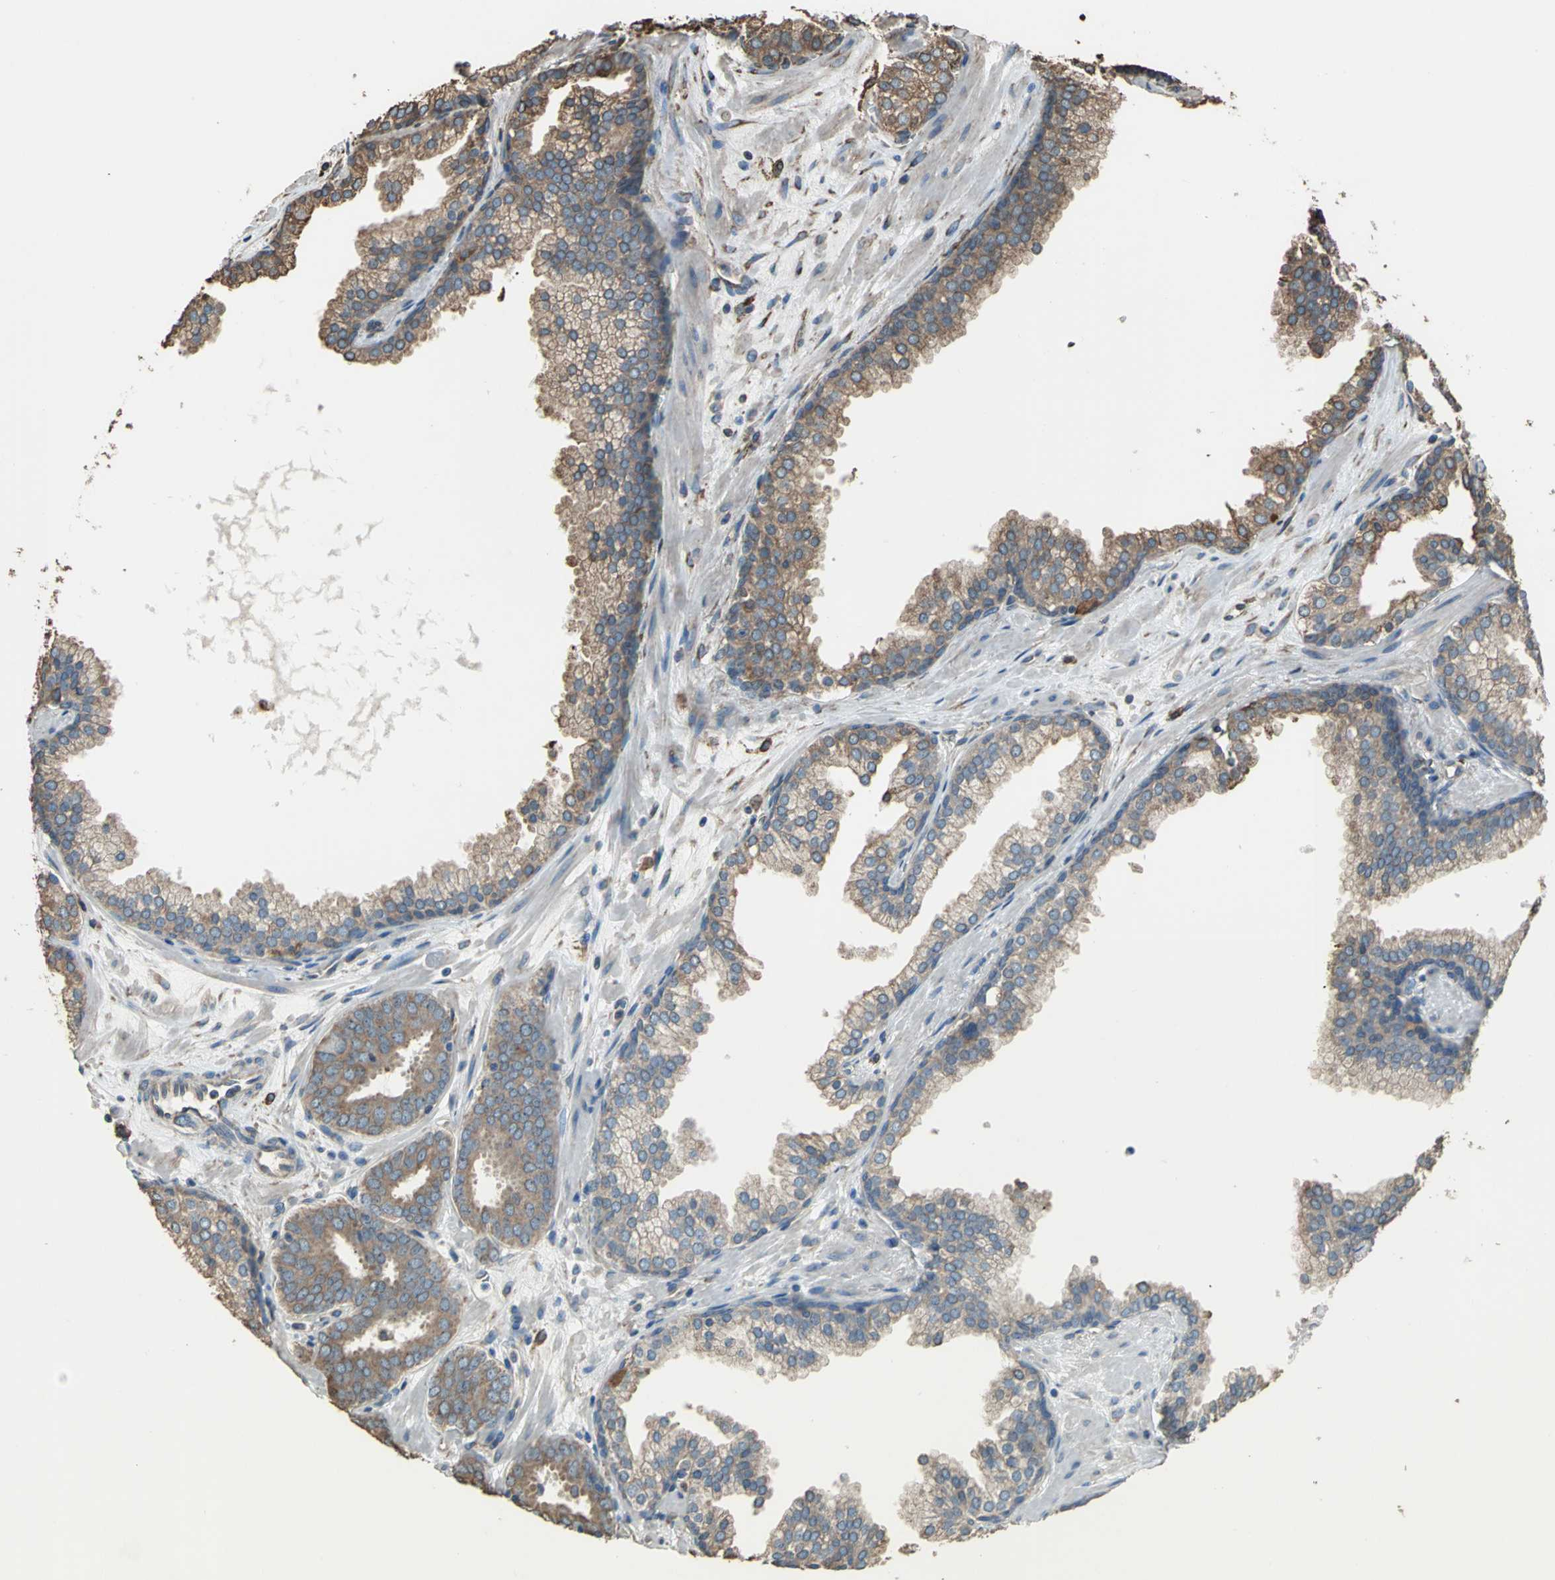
{"staining": {"intensity": "moderate", "quantity": ">75%", "location": "cytoplasmic/membranous"}, "tissue": "prostate cancer", "cell_type": "Tumor cells", "image_type": "cancer", "snomed": [{"axis": "morphology", "description": "Adenocarcinoma, Low grade"}, {"axis": "topography", "description": "Prostate"}], "caption": "Low-grade adenocarcinoma (prostate) stained with a protein marker shows moderate staining in tumor cells.", "gene": "GPANK1", "patient": {"sex": "male", "age": 57}}